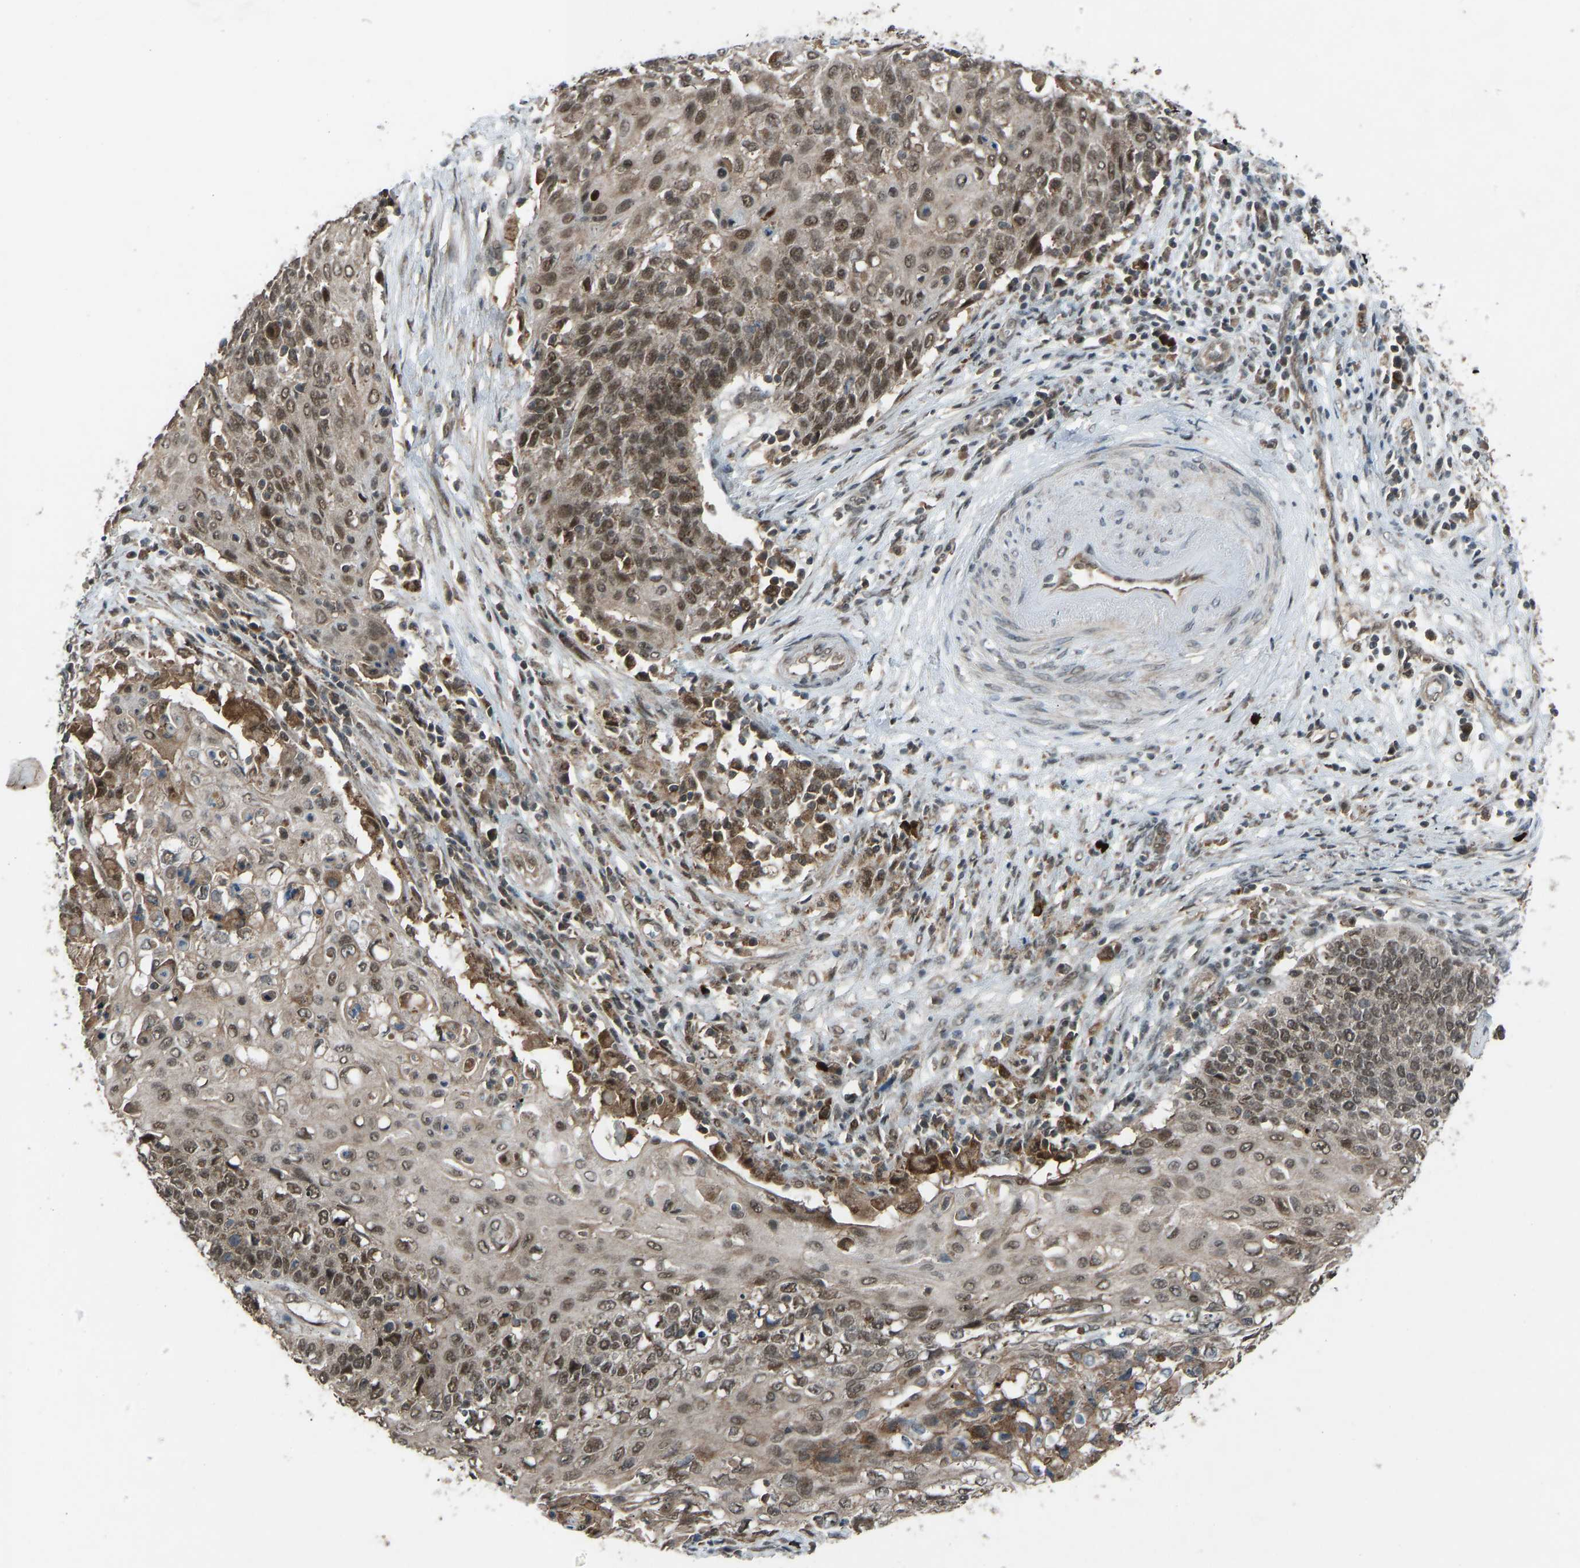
{"staining": {"intensity": "moderate", "quantity": ">75%", "location": "cytoplasmic/membranous,nuclear"}, "tissue": "cervical cancer", "cell_type": "Tumor cells", "image_type": "cancer", "snomed": [{"axis": "morphology", "description": "Squamous cell carcinoma, NOS"}, {"axis": "topography", "description": "Cervix"}], "caption": "Cervical cancer (squamous cell carcinoma) stained for a protein demonstrates moderate cytoplasmic/membranous and nuclear positivity in tumor cells. The staining was performed using DAB (3,3'-diaminobenzidine) to visualize the protein expression in brown, while the nuclei were stained in blue with hematoxylin (Magnification: 20x).", "gene": "SLC43A1", "patient": {"sex": "female", "age": 39}}